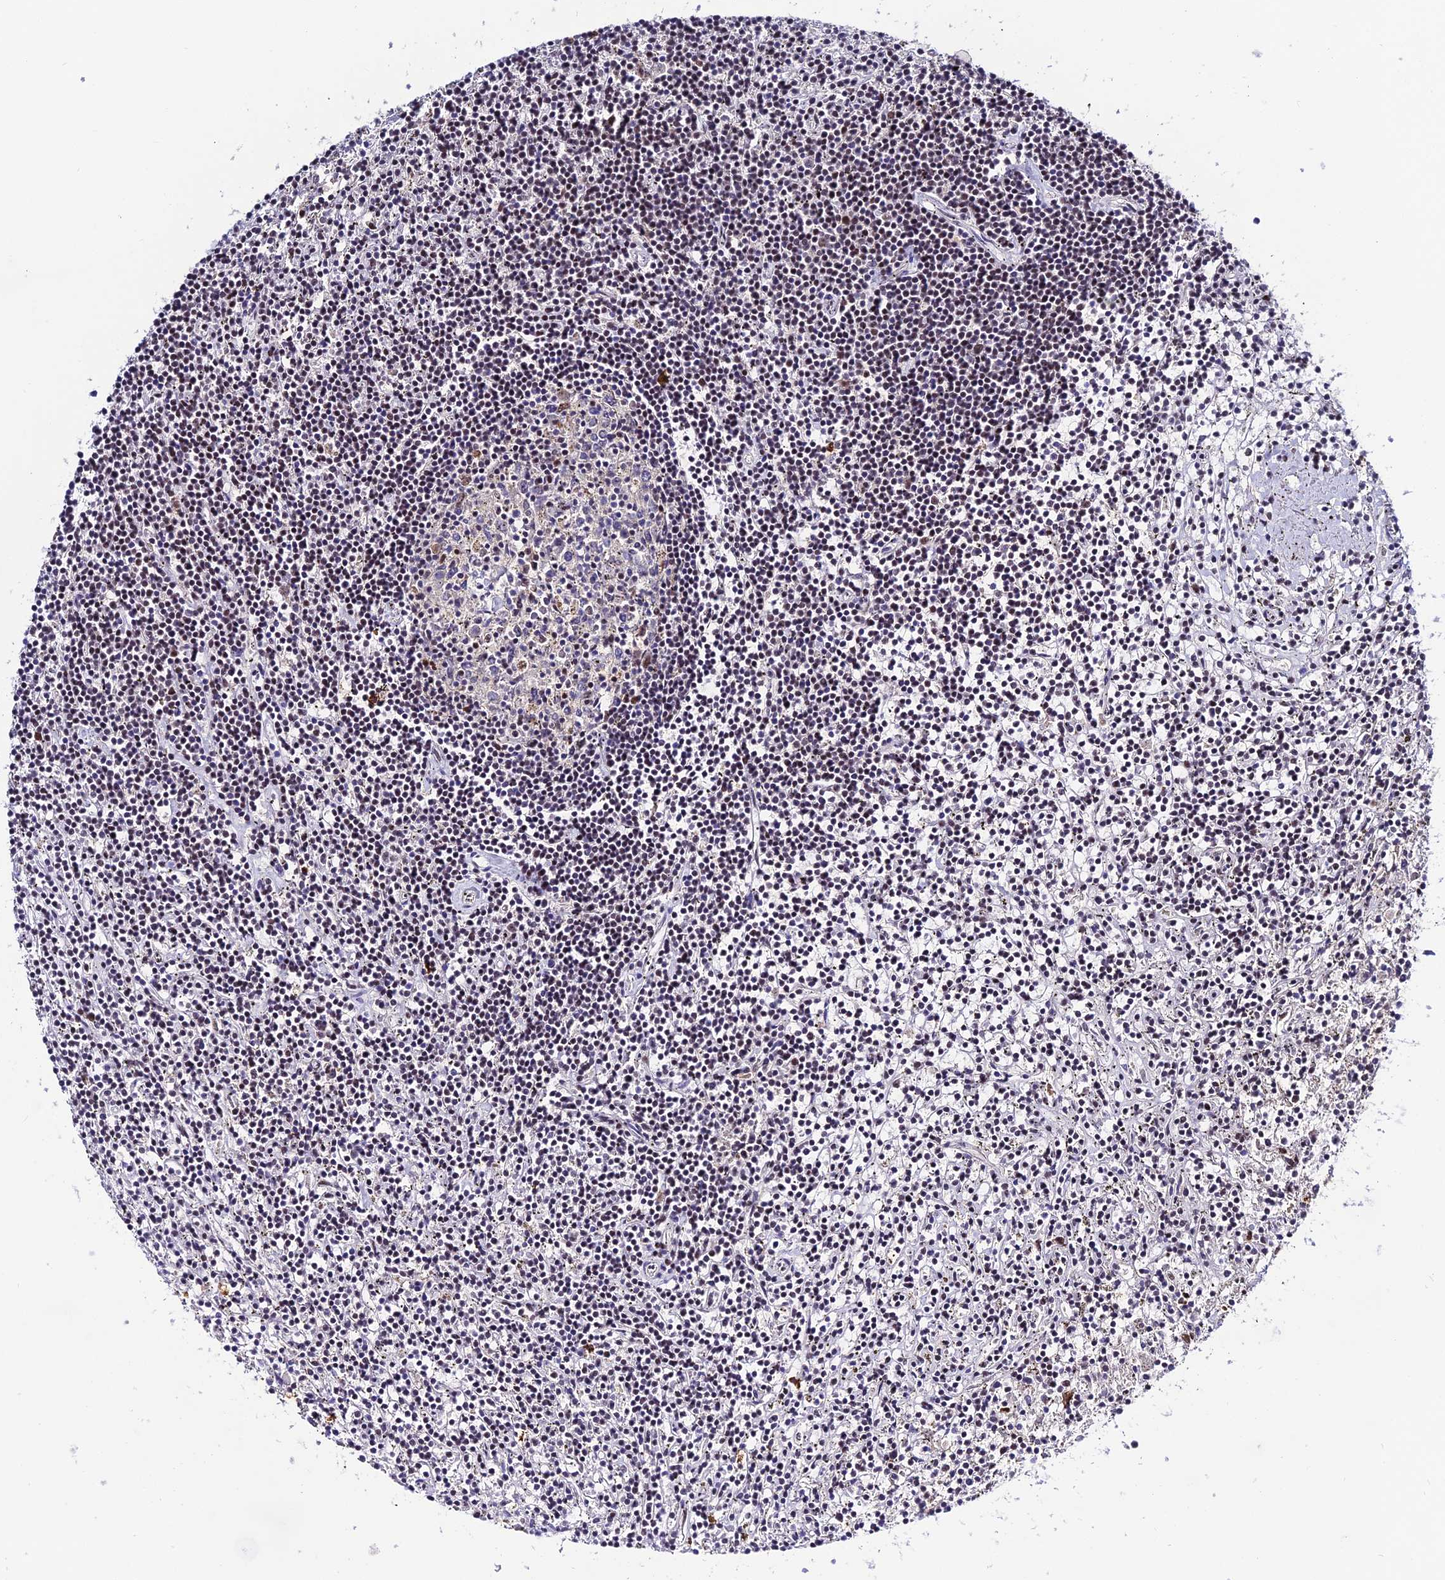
{"staining": {"intensity": "negative", "quantity": "none", "location": "none"}, "tissue": "lymphoma", "cell_type": "Tumor cells", "image_type": "cancer", "snomed": [{"axis": "morphology", "description": "Malignant lymphoma, non-Hodgkin's type, Low grade"}, {"axis": "topography", "description": "Spleen"}], "caption": "Histopathology image shows no significant protein staining in tumor cells of malignant lymphoma, non-Hodgkin's type (low-grade). The staining is performed using DAB brown chromogen with nuclei counter-stained in using hematoxylin.", "gene": "SYT15", "patient": {"sex": "male", "age": 76}}